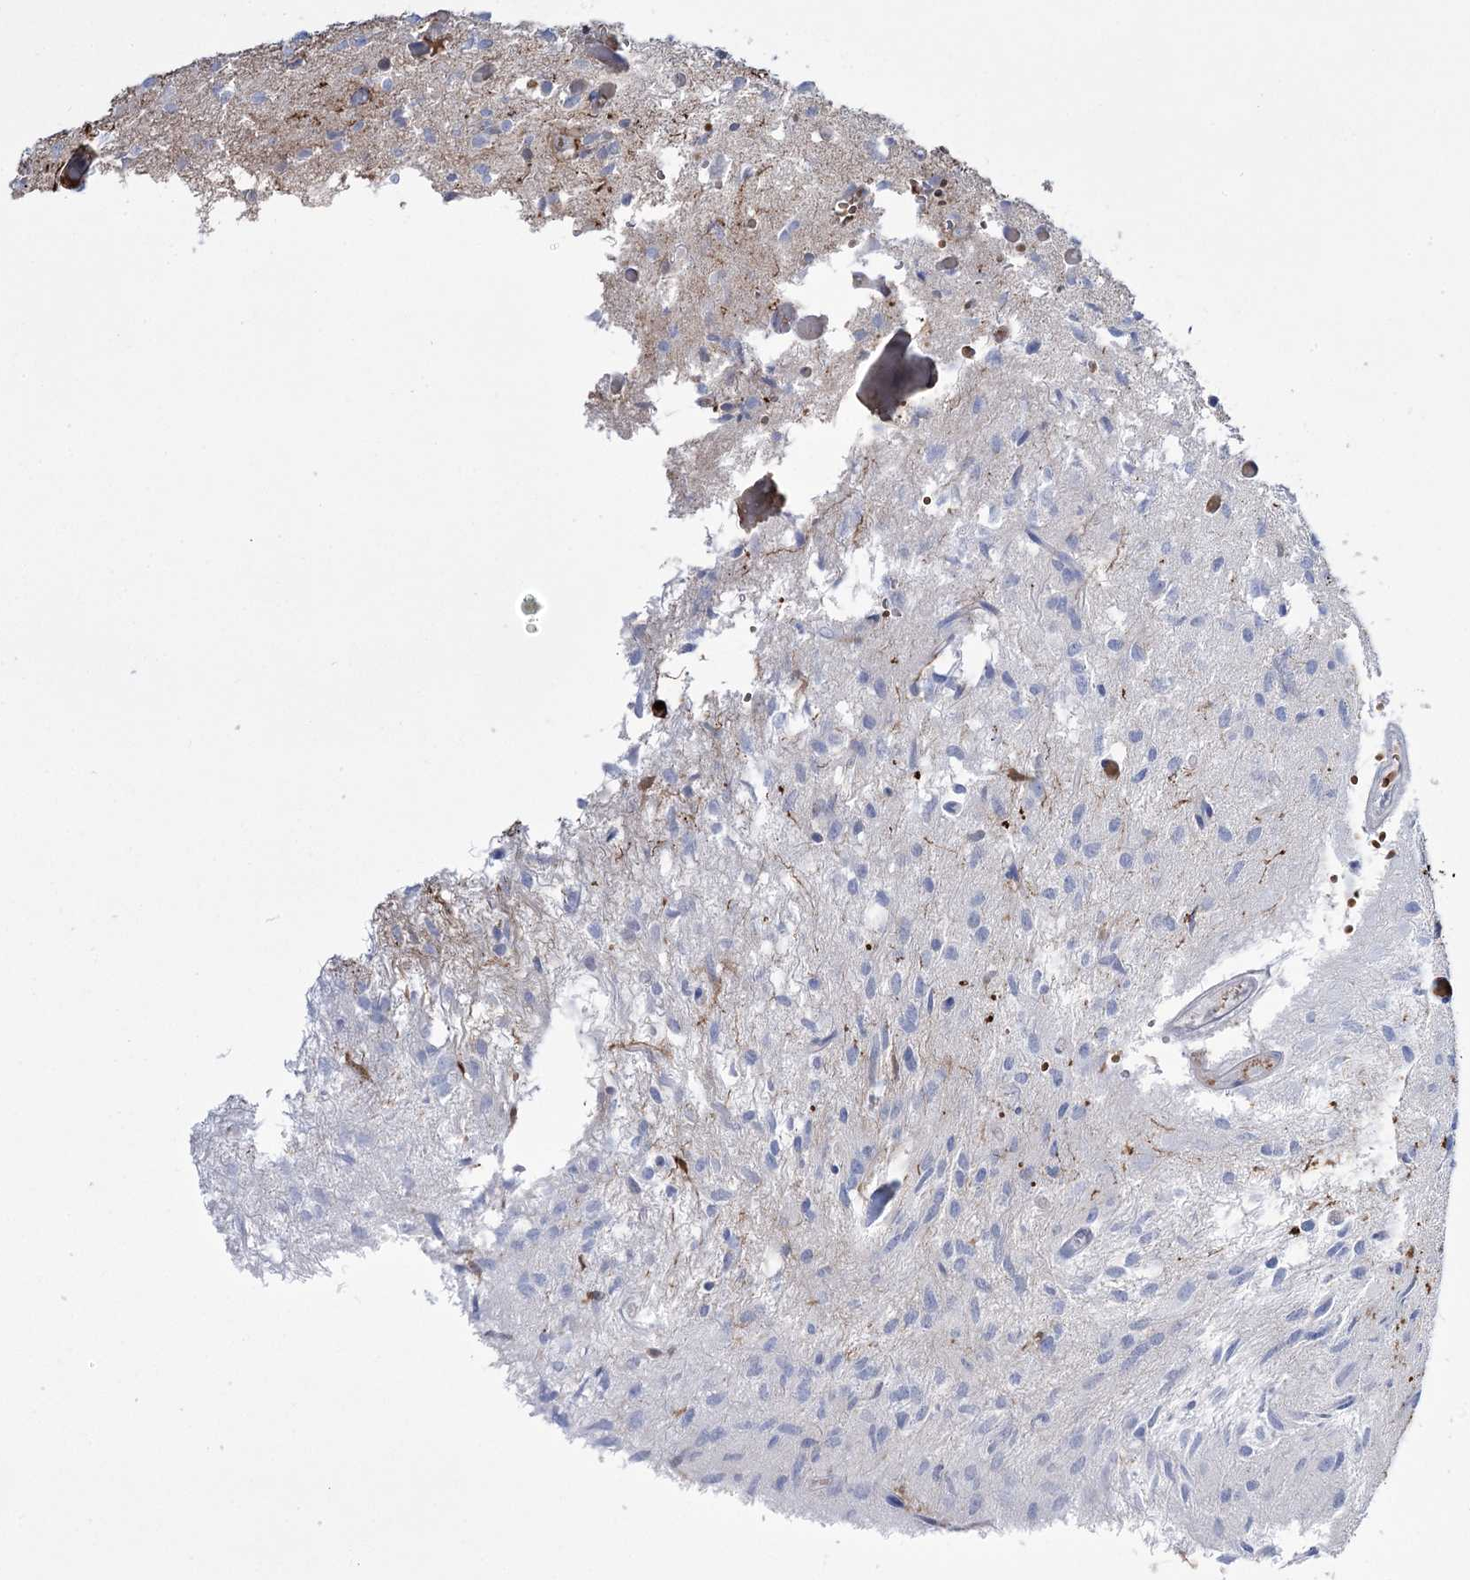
{"staining": {"intensity": "negative", "quantity": "none", "location": "none"}, "tissue": "glioma", "cell_type": "Tumor cells", "image_type": "cancer", "snomed": [{"axis": "morphology", "description": "Glioma, malignant, High grade"}, {"axis": "topography", "description": "Brain"}], "caption": "This is a photomicrograph of immunohistochemistry (IHC) staining of glioma, which shows no positivity in tumor cells.", "gene": "ZNF622", "patient": {"sex": "female", "age": 59}}